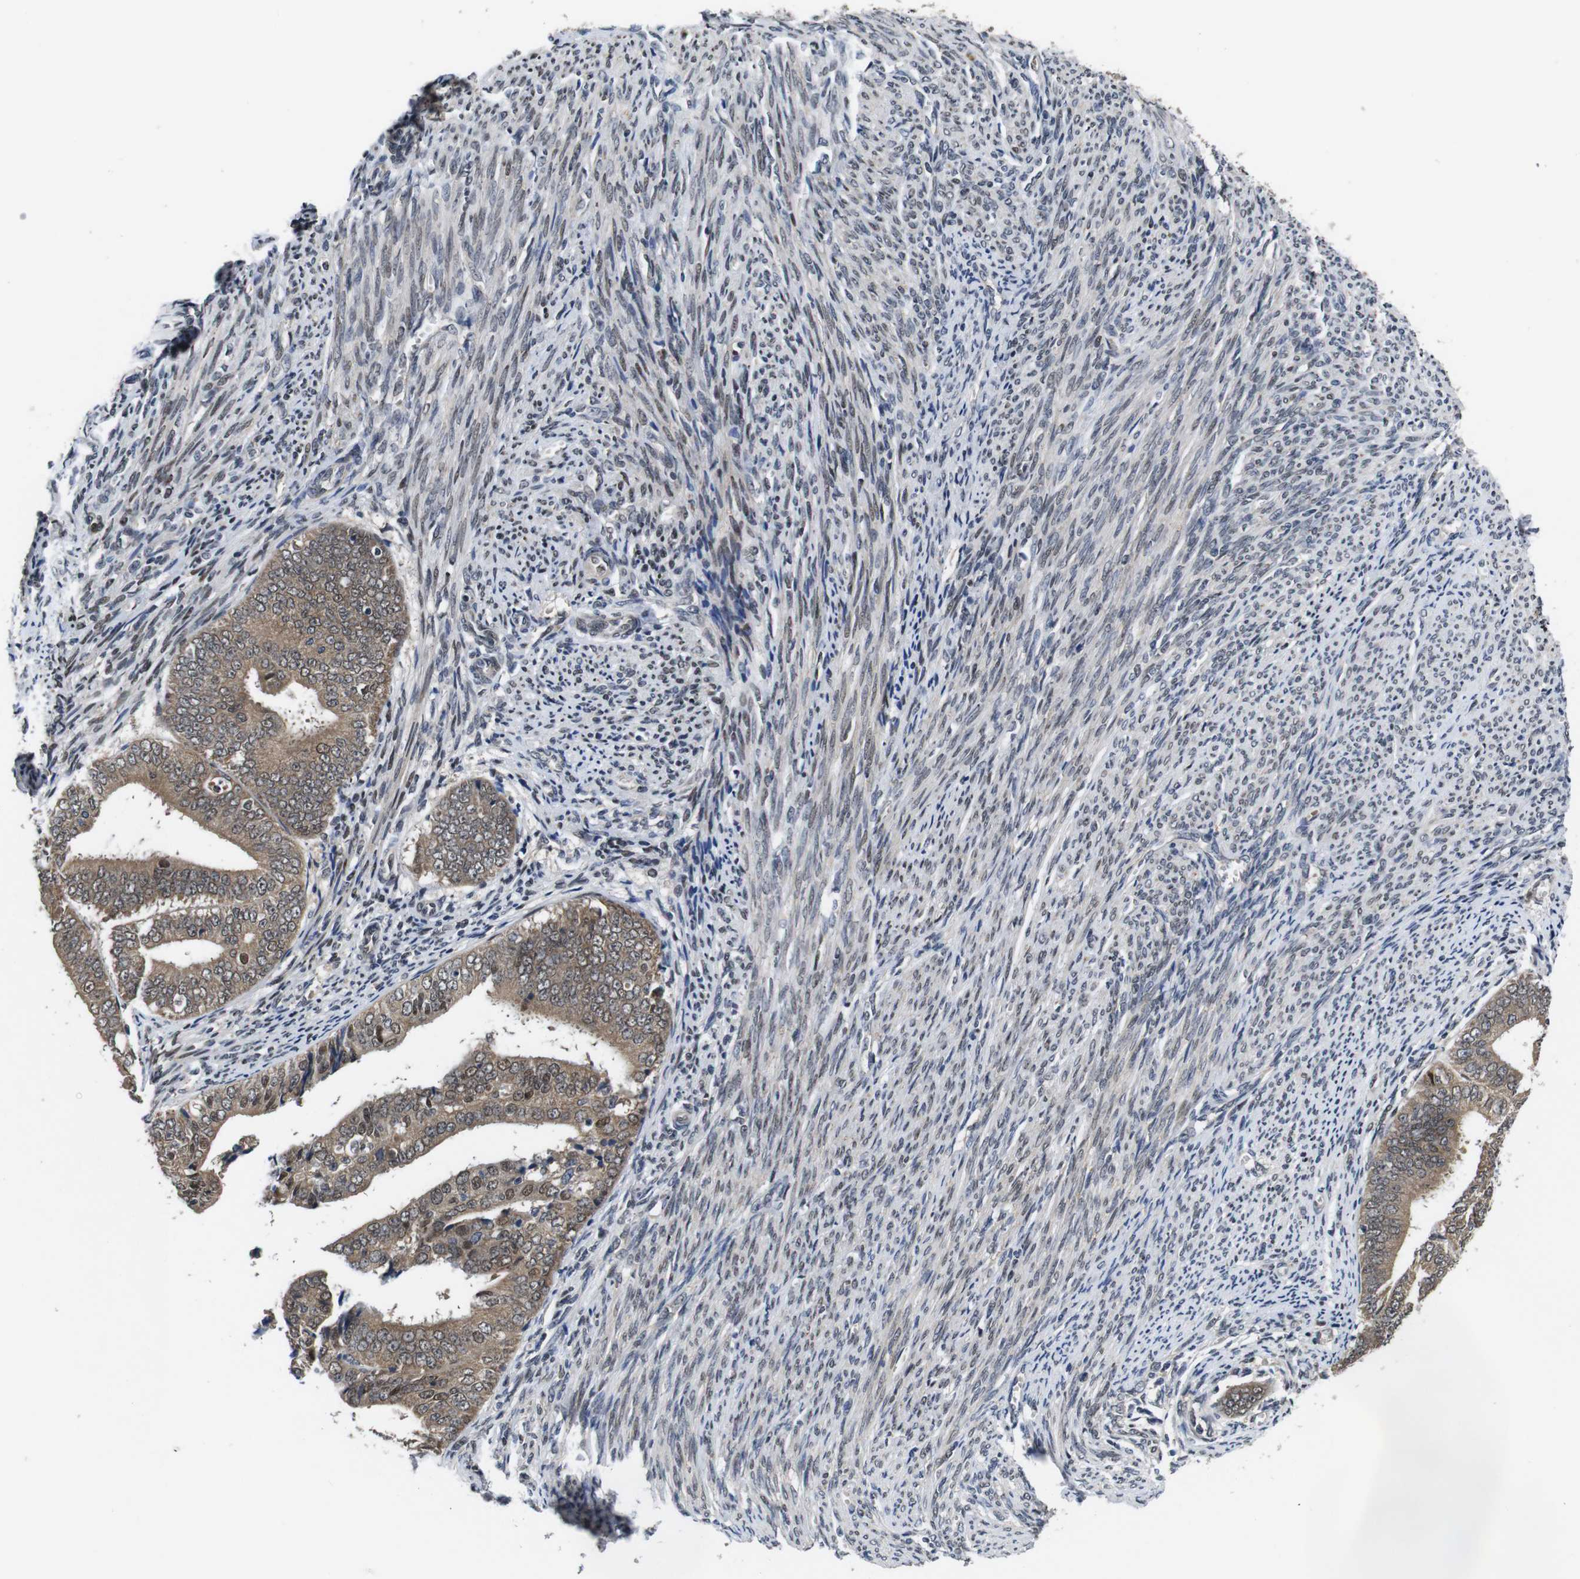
{"staining": {"intensity": "moderate", "quantity": ">75%", "location": "cytoplasmic/membranous,nuclear"}, "tissue": "endometrial cancer", "cell_type": "Tumor cells", "image_type": "cancer", "snomed": [{"axis": "morphology", "description": "Adenocarcinoma, NOS"}, {"axis": "topography", "description": "Endometrium"}], "caption": "Immunohistochemistry micrograph of adenocarcinoma (endometrial) stained for a protein (brown), which shows medium levels of moderate cytoplasmic/membranous and nuclear positivity in approximately >75% of tumor cells.", "gene": "ZBTB46", "patient": {"sex": "female", "age": 63}}